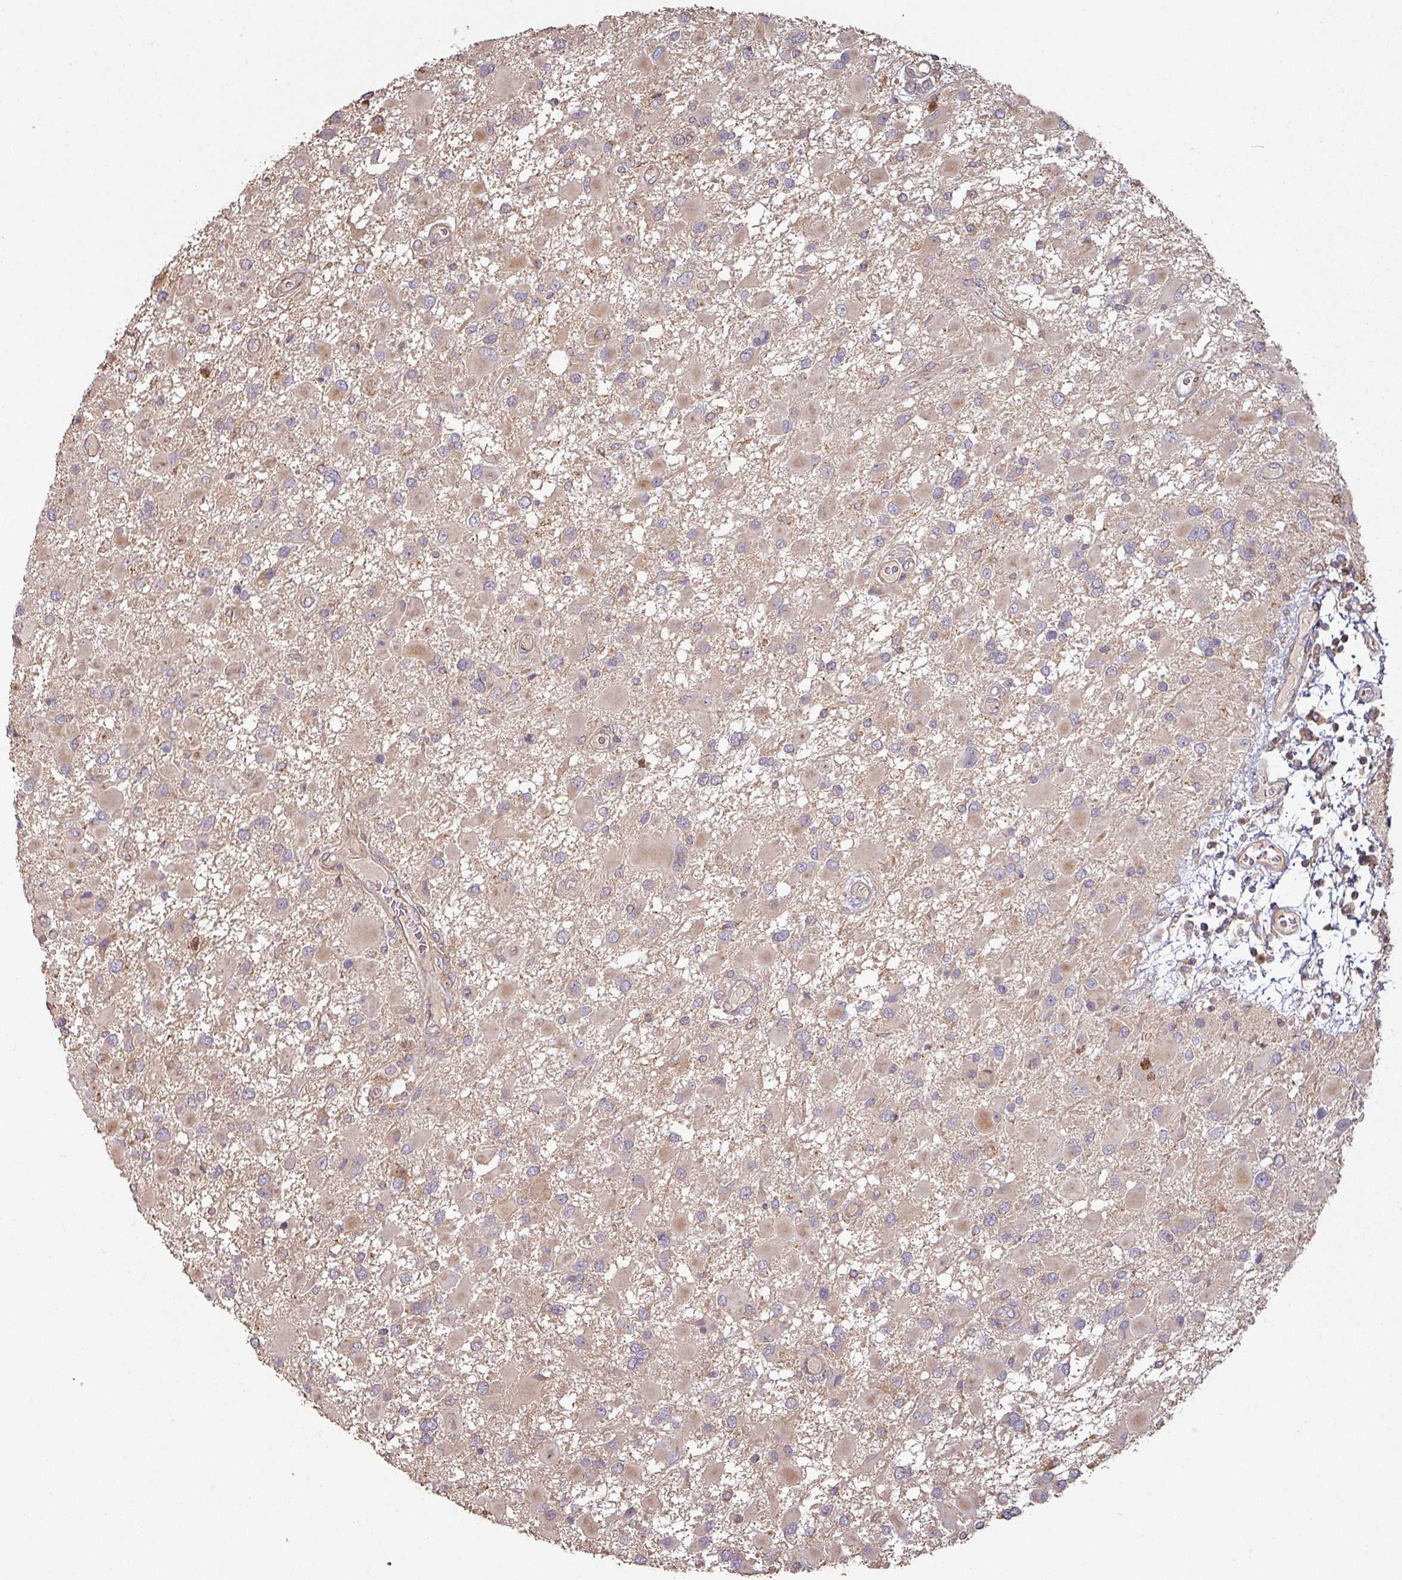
{"staining": {"intensity": "weak", "quantity": "25%-75%", "location": "cytoplasmic/membranous"}, "tissue": "glioma", "cell_type": "Tumor cells", "image_type": "cancer", "snomed": [{"axis": "morphology", "description": "Glioma, malignant, High grade"}, {"axis": "topography", "description": "Brain"}], "caption": "Immunohistochemistry (IHC) micrograph of neoplastic tissue: human malignant glioma (high-grade) stained using immunohistochemistry (IHC) shows low levels of weak protein expression localized specifically in the cytoplasmic/membranous of tumor cells, appearing as a cytoplasmic/membranous brown color.", "gene": "SIK1", "patient": {"sex": "male", "age": 53}}